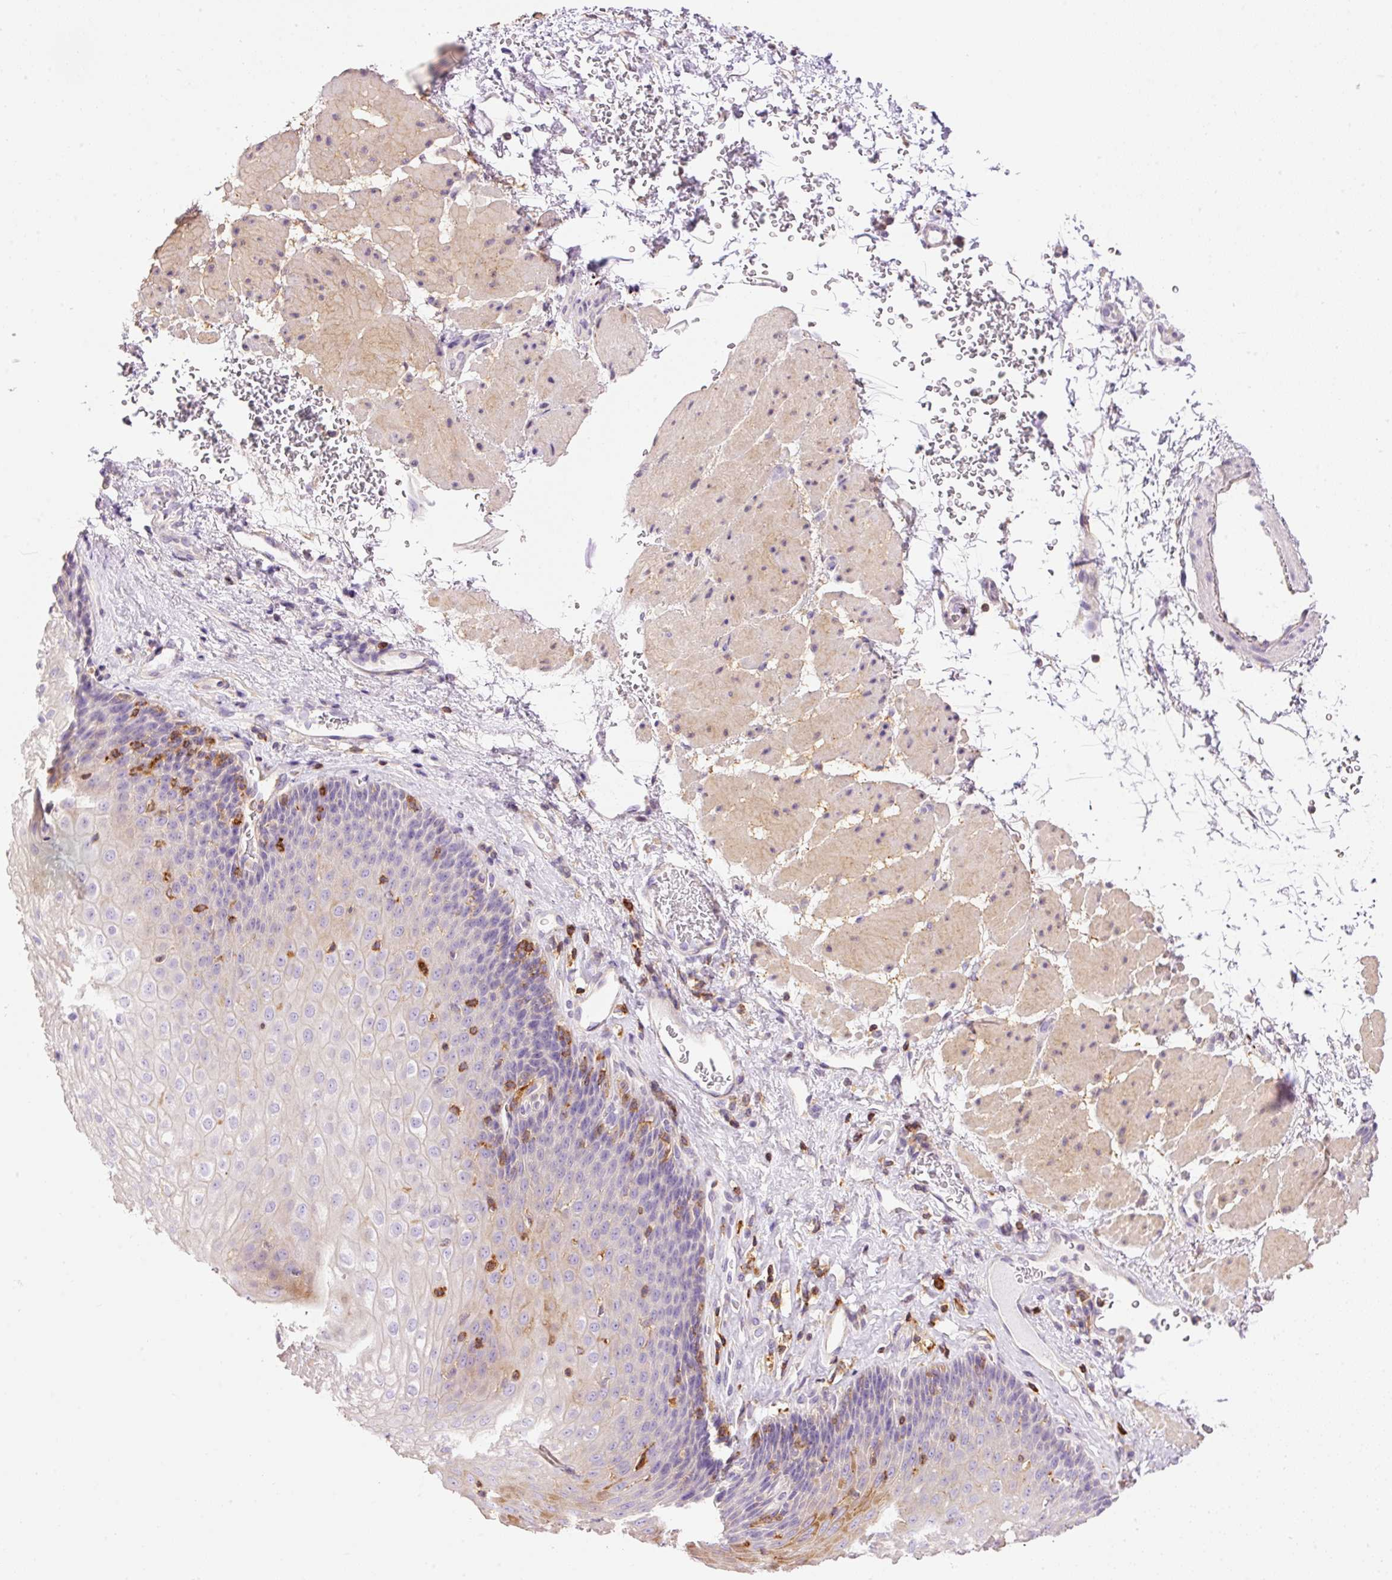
{"staining": {"intensity": "weak", "quantity": "<25%", "location": "cytoplasmic/membranous"}, "tissue": "esophagus", "cell_type": "Squamous epithelial cells", "image_type": "normal", "snomed": [{"axis": "morphology", "description": "Normal tissue, NOS"}, {"axis": "topography", "description": "Esophagus"}], "caption": "DAB (3,3'-diaminobenzidine) immunohistochemical staining of unremarkable human esophagus reveals no significant expression in squamous epithelial cells.", "gene": "DOK6", "patient": {"sex": "female", "age": 66}}